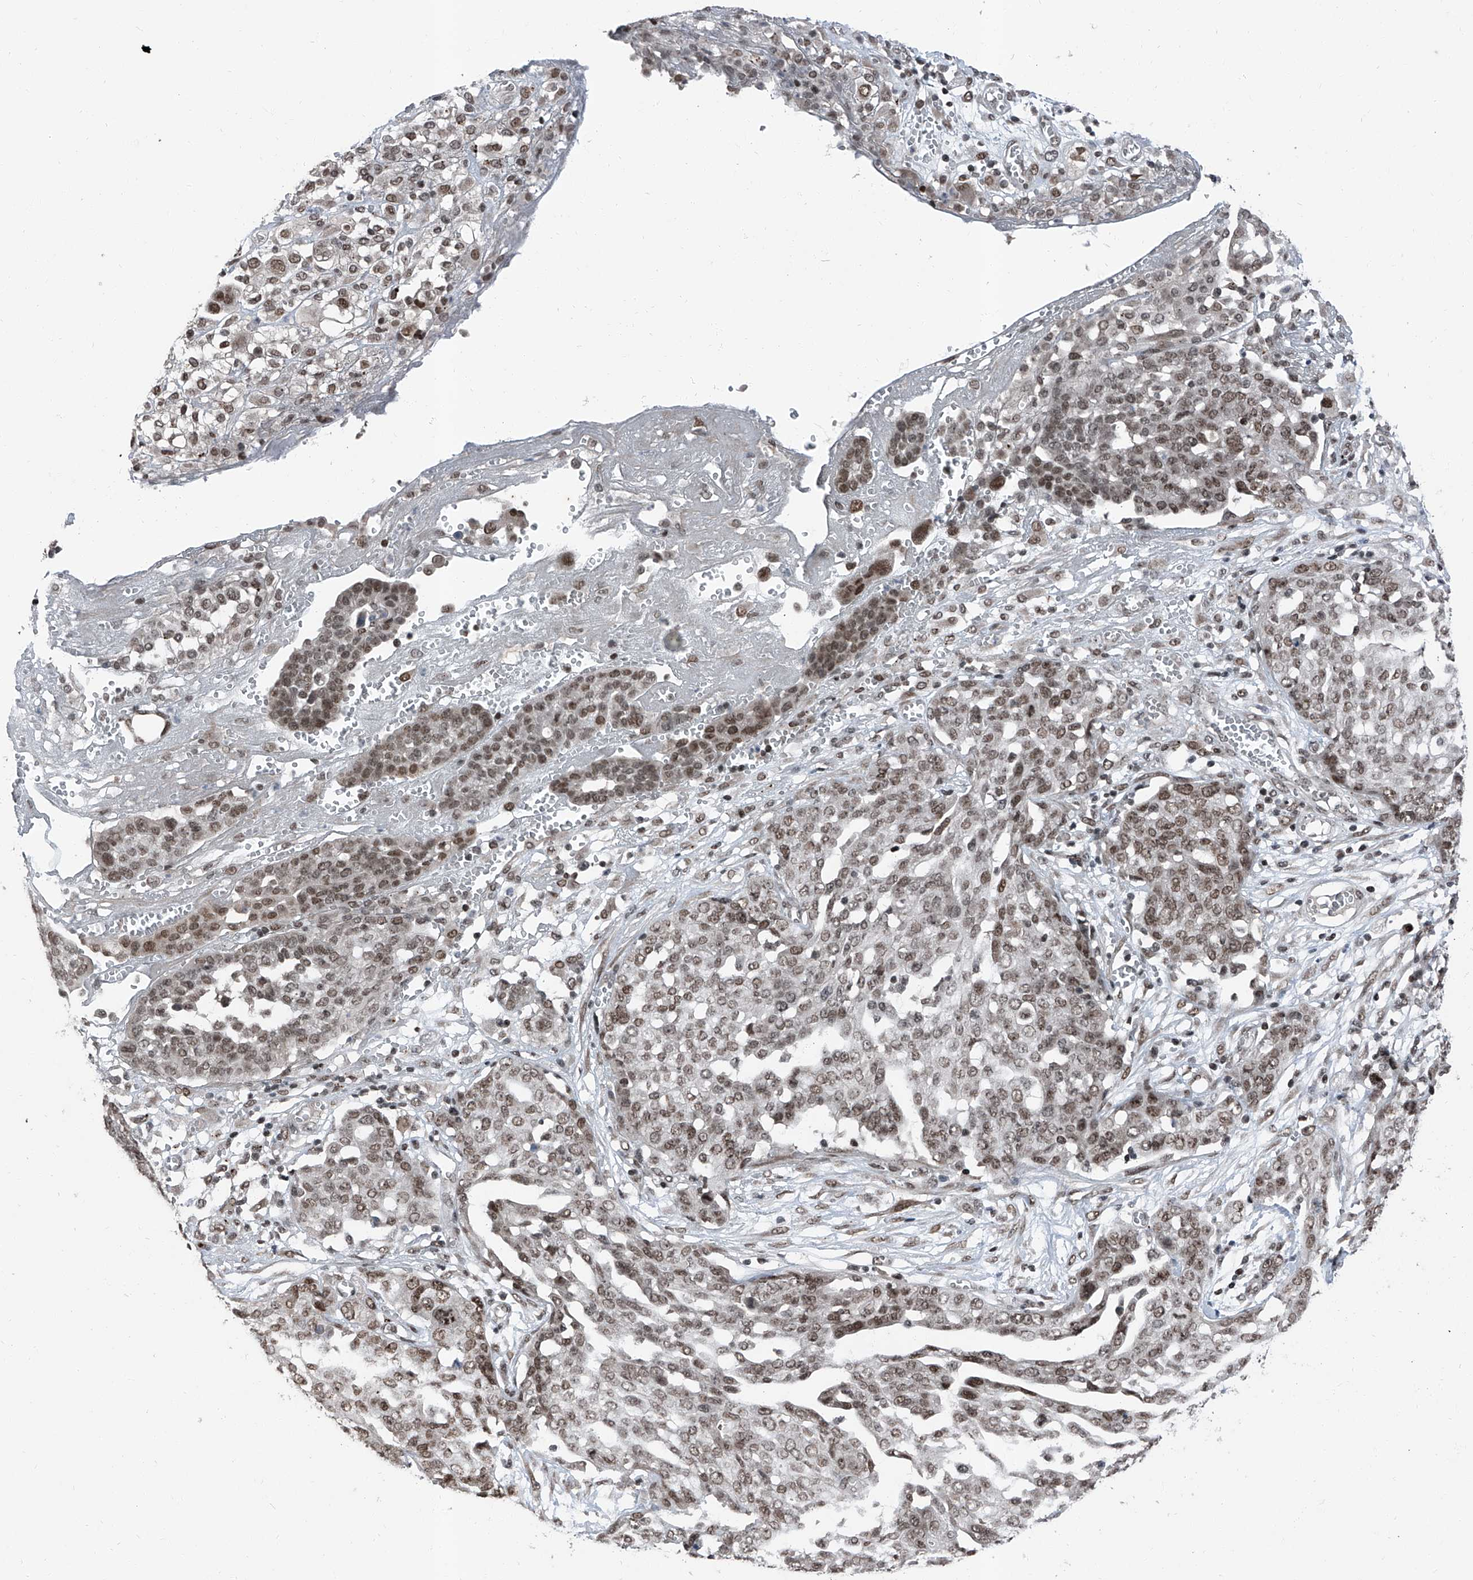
{"staining": {"intensity": "moderate", "quantity": ">75%", "location": "nuclear"}, "tissue": "ovarian cancer", "cell_type": "Tumor cells", "image_type": "cancer", "snomed": [{"axis": "morphology", "description": "Cystadenocarcinoma, serous, NOS"}, {"axis": "topography", "description": "Soft tissue"}, {"axis": "topography", "description": "Ovary"}], "caption": "Protein staining by immunohistochemistry (IHC) exhibits moderate nuclear positivity in approximately >75% of tumor cells in ovarian cancer.", "gene": "BMI1", "patient": {"sex": "female", "age": 57}}